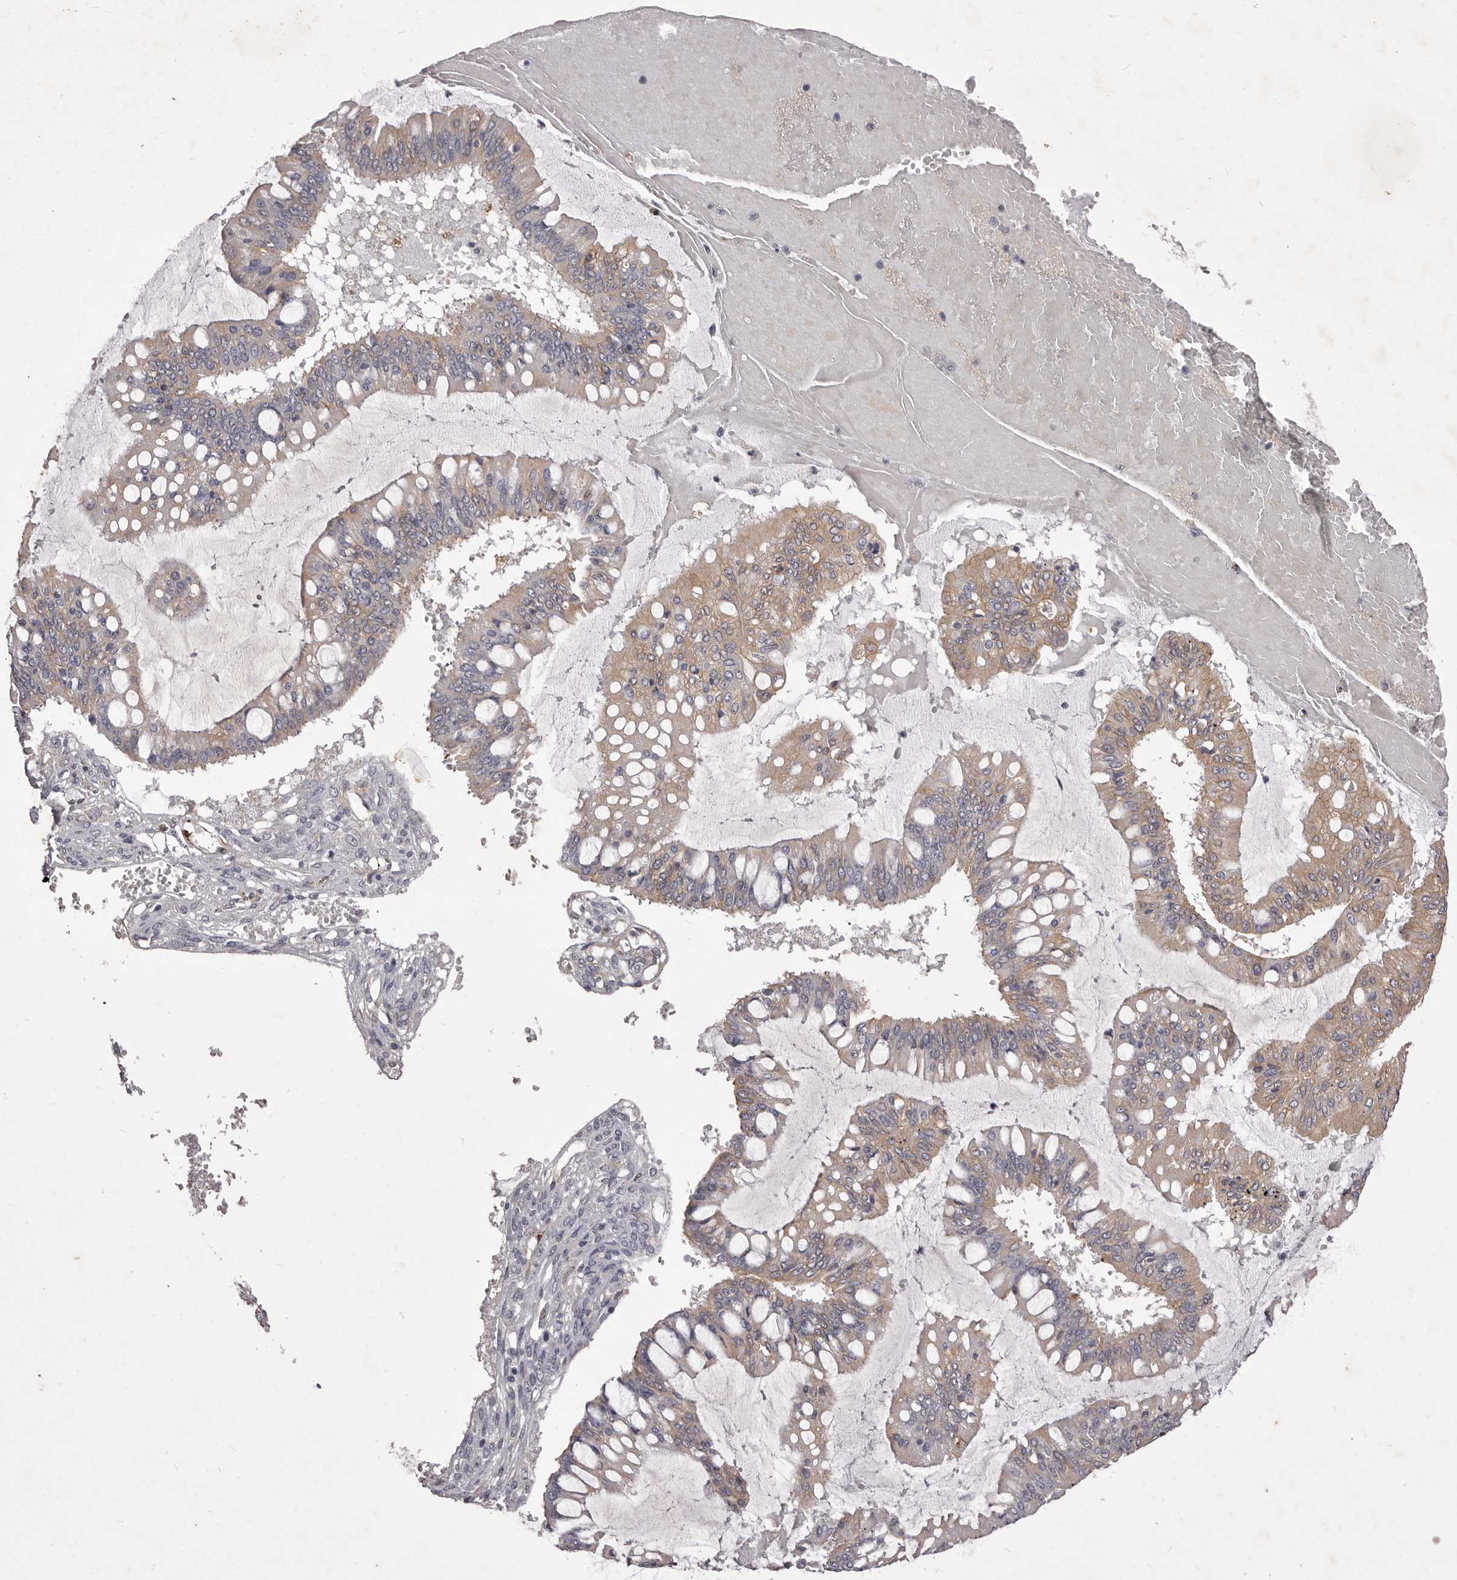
{"staining": {"intensity": "weak", "quantity": "<25%", "location": "cytoplasmic/membranous"}, "tissue": "ovarian cancer", "cell_type": "Tumor cells", "image_type": "cancer", "snomed": [{"axis": "morphology", "description": "Cystadenocarcinoma, mucinous, NOS"}, {"axis": "topography", "description": "Ovary"}], "caption": "The image demonstrates no staining of tumor cells in ovarian cancer (mucinous cystadenocarcinoma).", "gene": "PNRC1", "patient": {"sex": "female", "age": 73}}